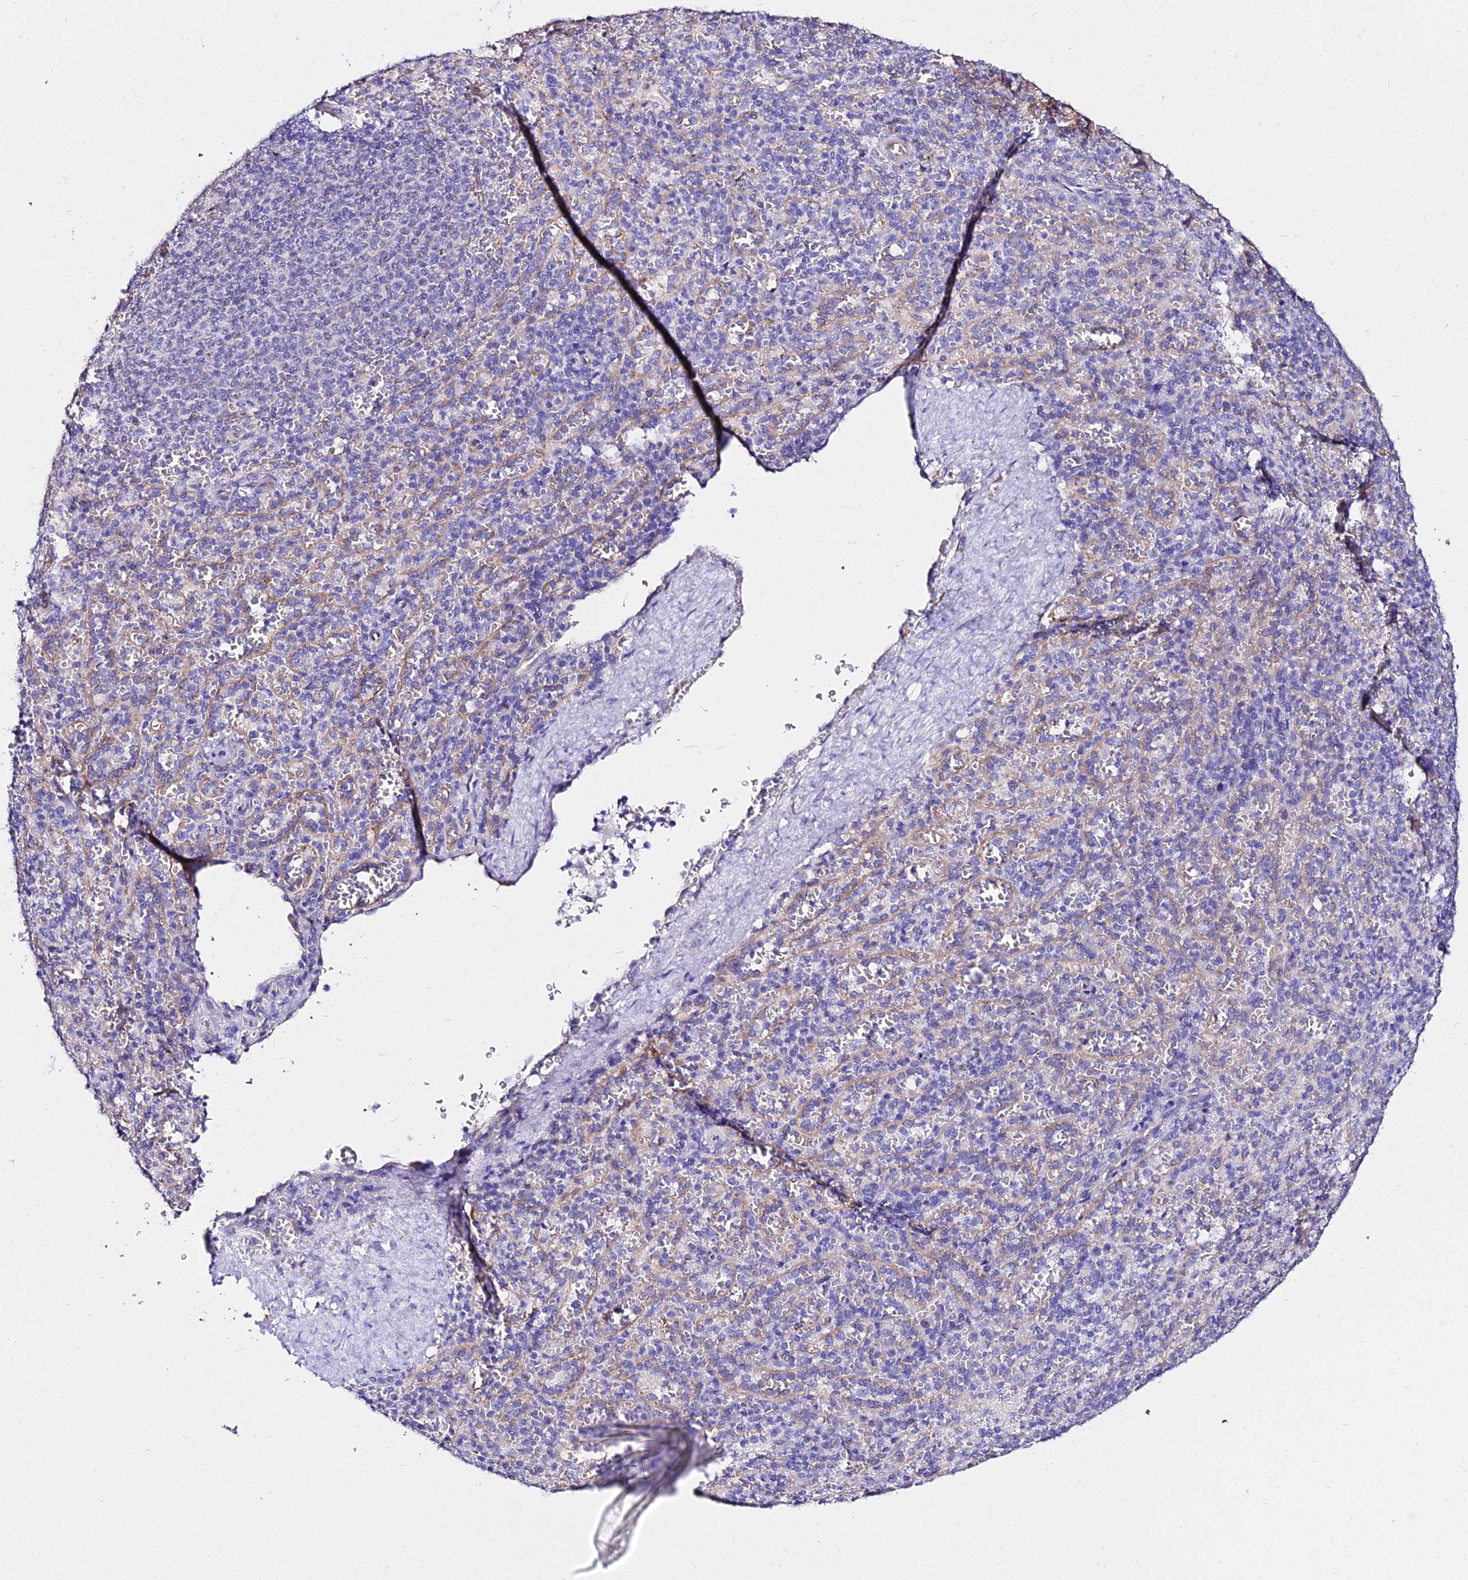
{"staining": {"intensity": "negative", "quantity": "none", "location": "none"}, "tissue": "spleen", "cell_type": "Cells in red pulp", "image_type": "normal", "snomed": [{"axis": "morphology", "description": "Normal tissue, NOS"}, {"axis": "topography", "description": "Spleen"}], "caption": "The micrograph demonstrates no significant positivity in cells in red pulp of spleen.", "gene": "TUBA1A", "patient": {"sex": "female", "age": 21}}